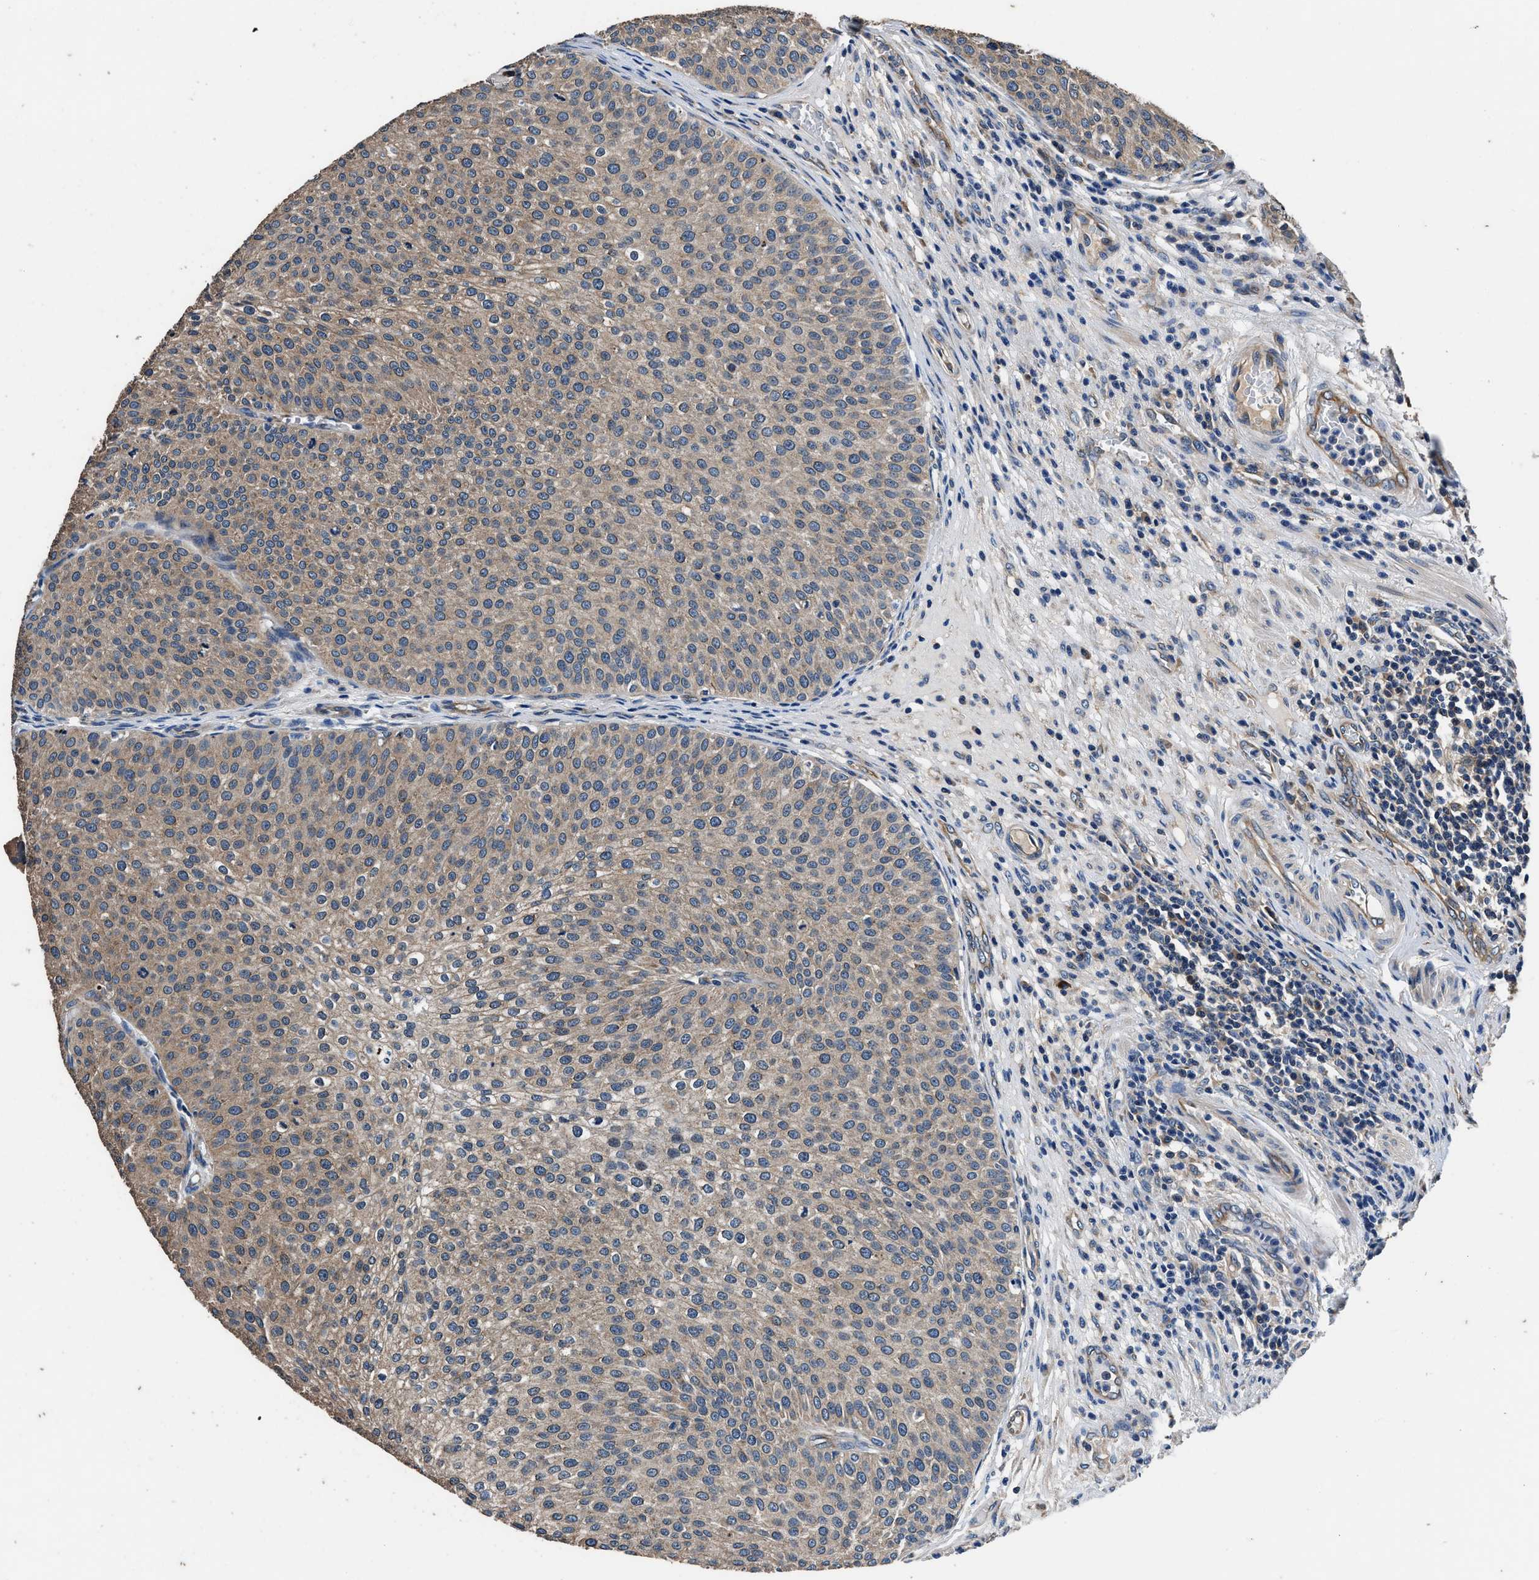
{"staining": {"intensity": "moderate", "quantity": ">75%", "location": "cytoplasmic/membranous"}, "tissue": "urothelial cancer", "cell_type": "Tumor cells", "image_type": "cancer", "snomed": [{"axis": "morphology", "description": "Urothelial carcinoma, Low grade"}, {"axis": "topography", "description": "Smooth muscle"}, {"axis": "topography", "description": "Urinary bladder"}], "caption": "IHC micrograph of urothelial carcinoma (low-grade) stained for a protein (brown), which exhibits medium levels of moderate cytoplasmic/membranous expression in about >75% of tumor cells.", "gene": "DHRS7B", "patient": {"sex": "male", "age": 60}}